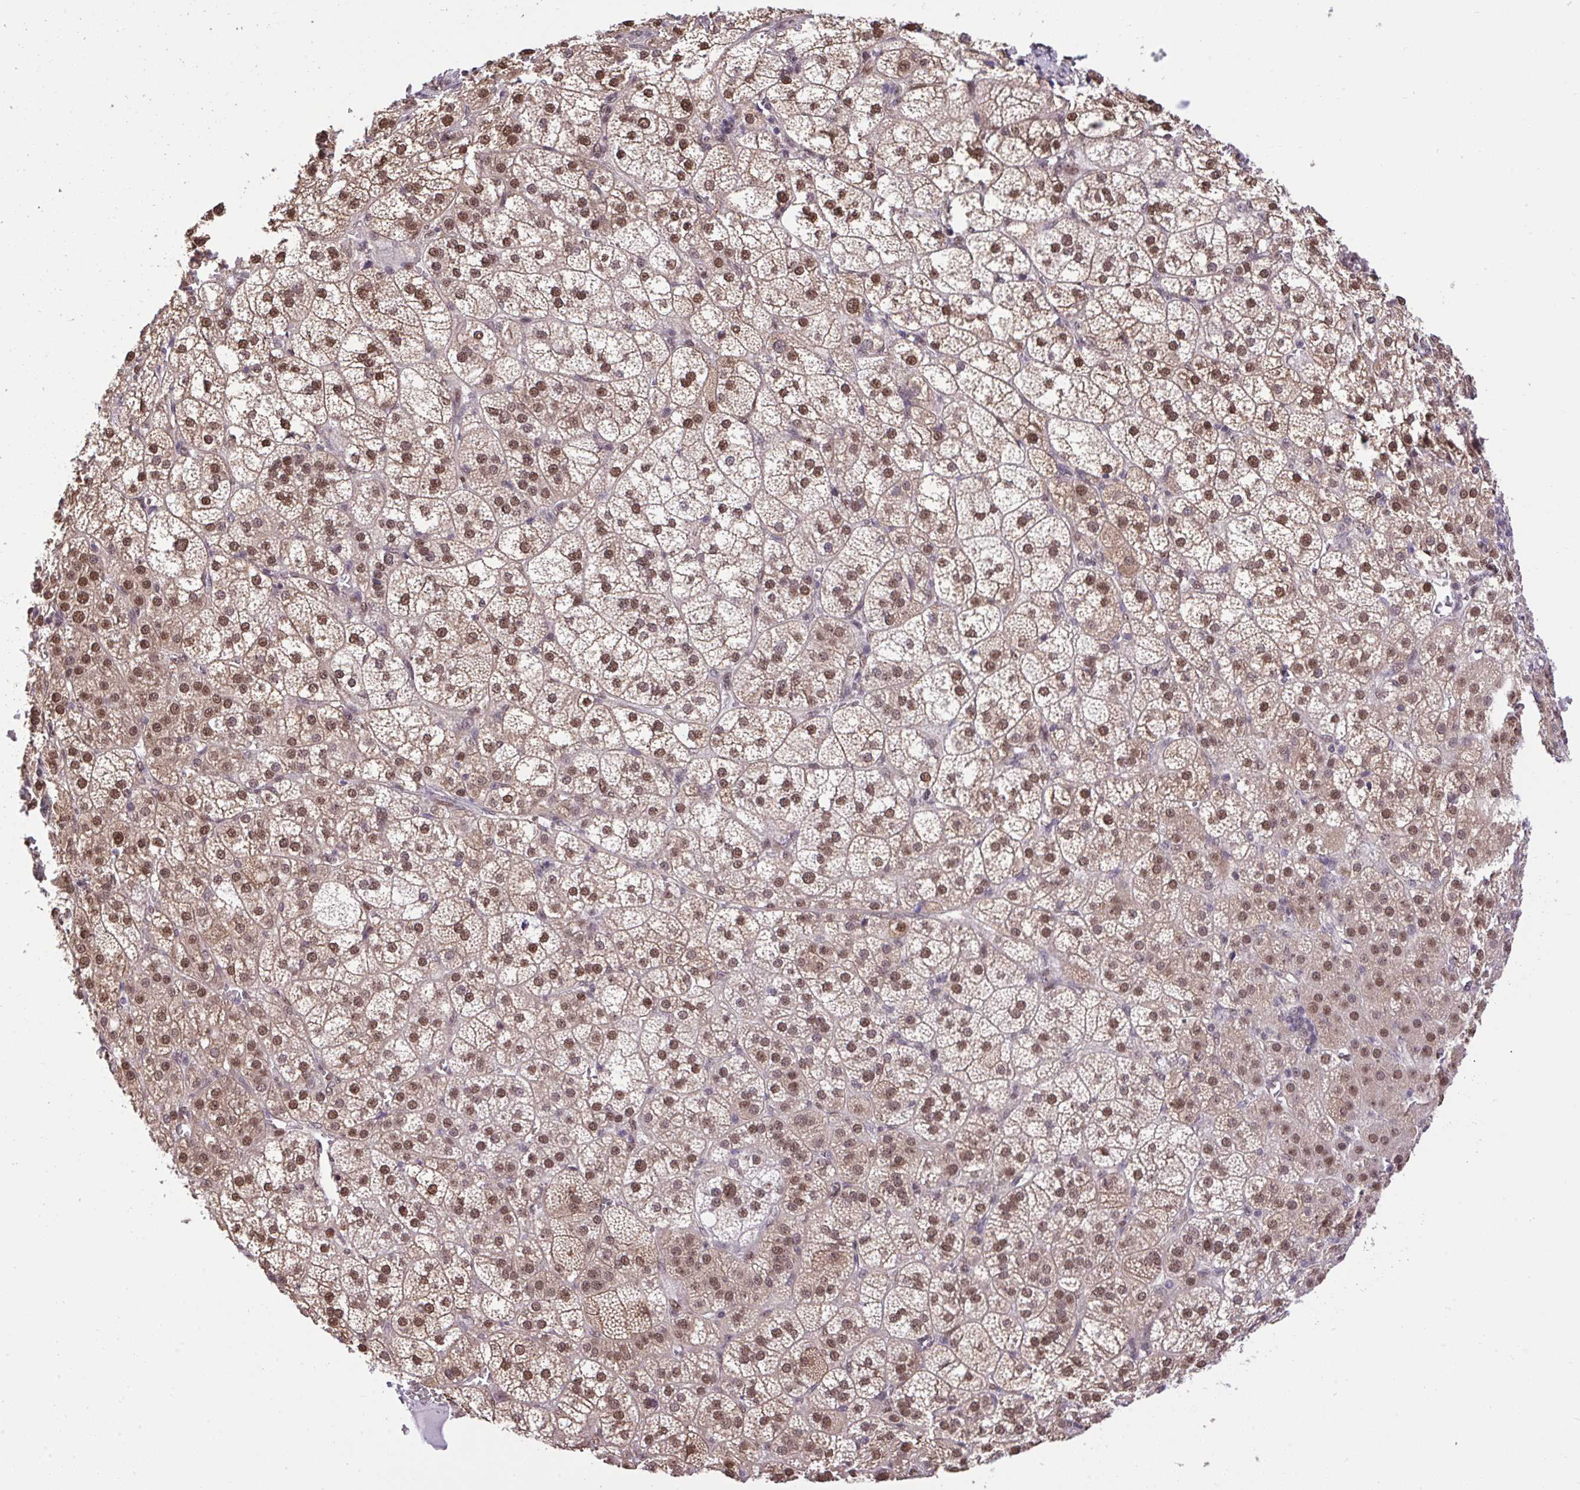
{"staining": {"intensity": "strong", "quantity": ">75%", "location": "cytoplasmic/membranous,nuclear"}, "tissue": "adrenal gland", "cell_type": "Glandular cells", "image_type": "normal", "snomed": [{"axis": "morphology", "description": "Normal tissue, NOS"}, {"axis": "topography", "description": "Adrenal gland"}], "caption": "Strong cytoplasmic/membranous,nuclear expression is present in approximately >75% of glandular cells in normal adrenal gland. (Stains: DAB (3,3'-diaminobenzidine) in brown, nuclei in blue, Microscopy: brightfield microscopy at high magnification).", "gene": "GLIS3", "patient": {"sex": "female", "age": 60}}